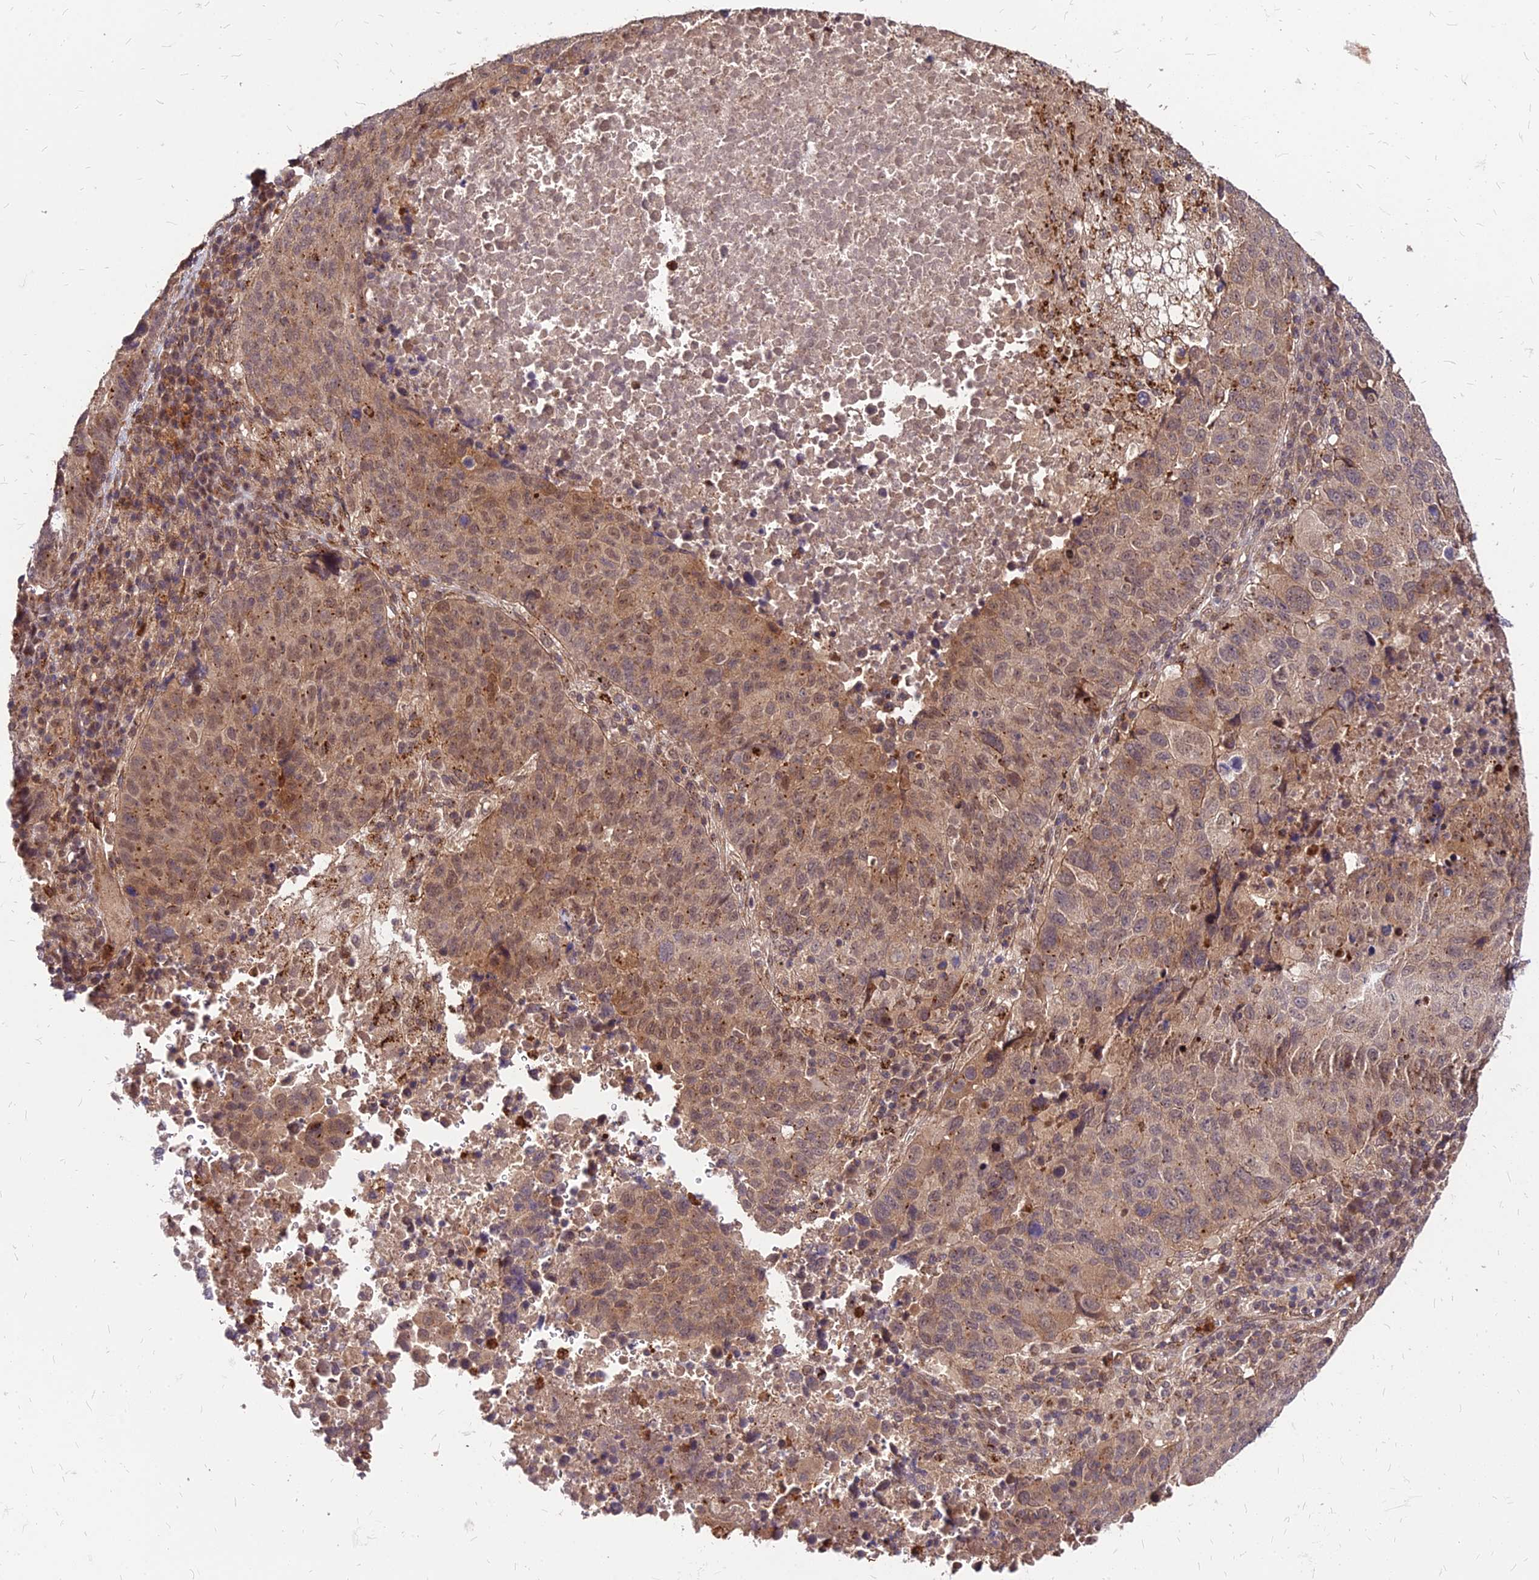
{"staining": {"intensity": "moderate", "quantity": ">75%", "location": "cytoplasmic/membranous,nuclear"}, "tissue": "lung cancer", "cell_type": "Tumor cells", "image_type": "cancer", "snomed": [{"axis": "morphology", "description": "Squamous cell carcinoma, NOS"}, {"axis": "topography", "description": "Lung"}], "caption": "An immunohistochemistry histopathology image of neoplastic tissue is shown. Protein staining in brown shows moderate cytoplasmic/membranous and nuclear positivity in lung cancer within tumor cells. The staining was performed using DAB to visualize the protein expression in brown, while the nuclei were stained in blue with hematoxylin (Magnification: 20x).", "gene": "APBA3", "patient": {"sex": "male", "age": 73}}